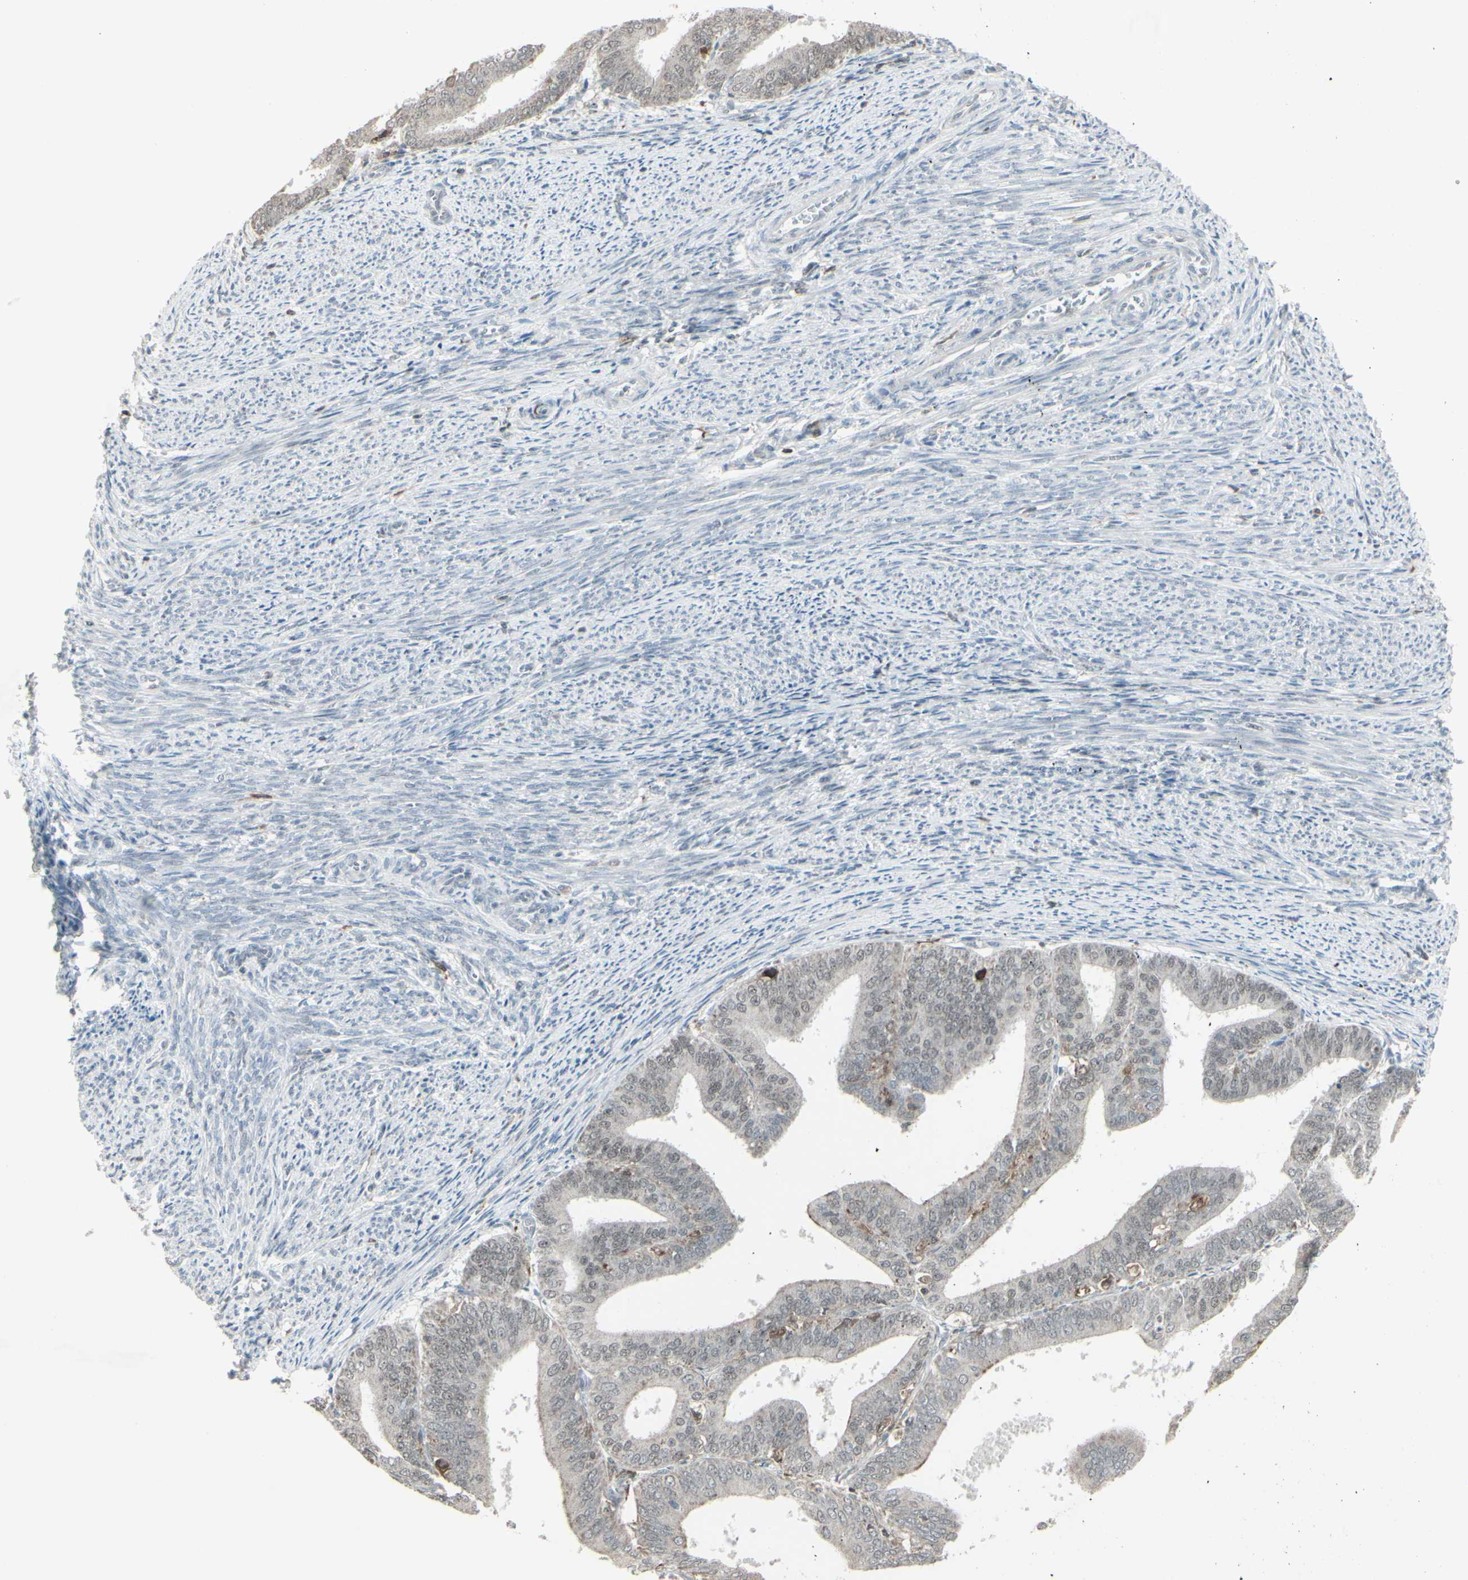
{"staining": {"intensity": "moderate", "quantity": "<25%", "location": "cytoplasmic/membranous"}, "tissue": "endometrial cancer", "cell_type": "Tumor cells", "image_type": "cancer", "snomed": [{"axis": "morphology", "description": "Adenocarcinoma, NOS"}, {"axis": "topography", "description": "Endometrium"}], "caption": "Immunohistochemical staining of human endometrial cancer reveals moderate cytoplasmic/membranous protein expression in about <25% of tumor cells.", "gene": "SAMSN1", "patient": {"sex": "female", "age": 63}}